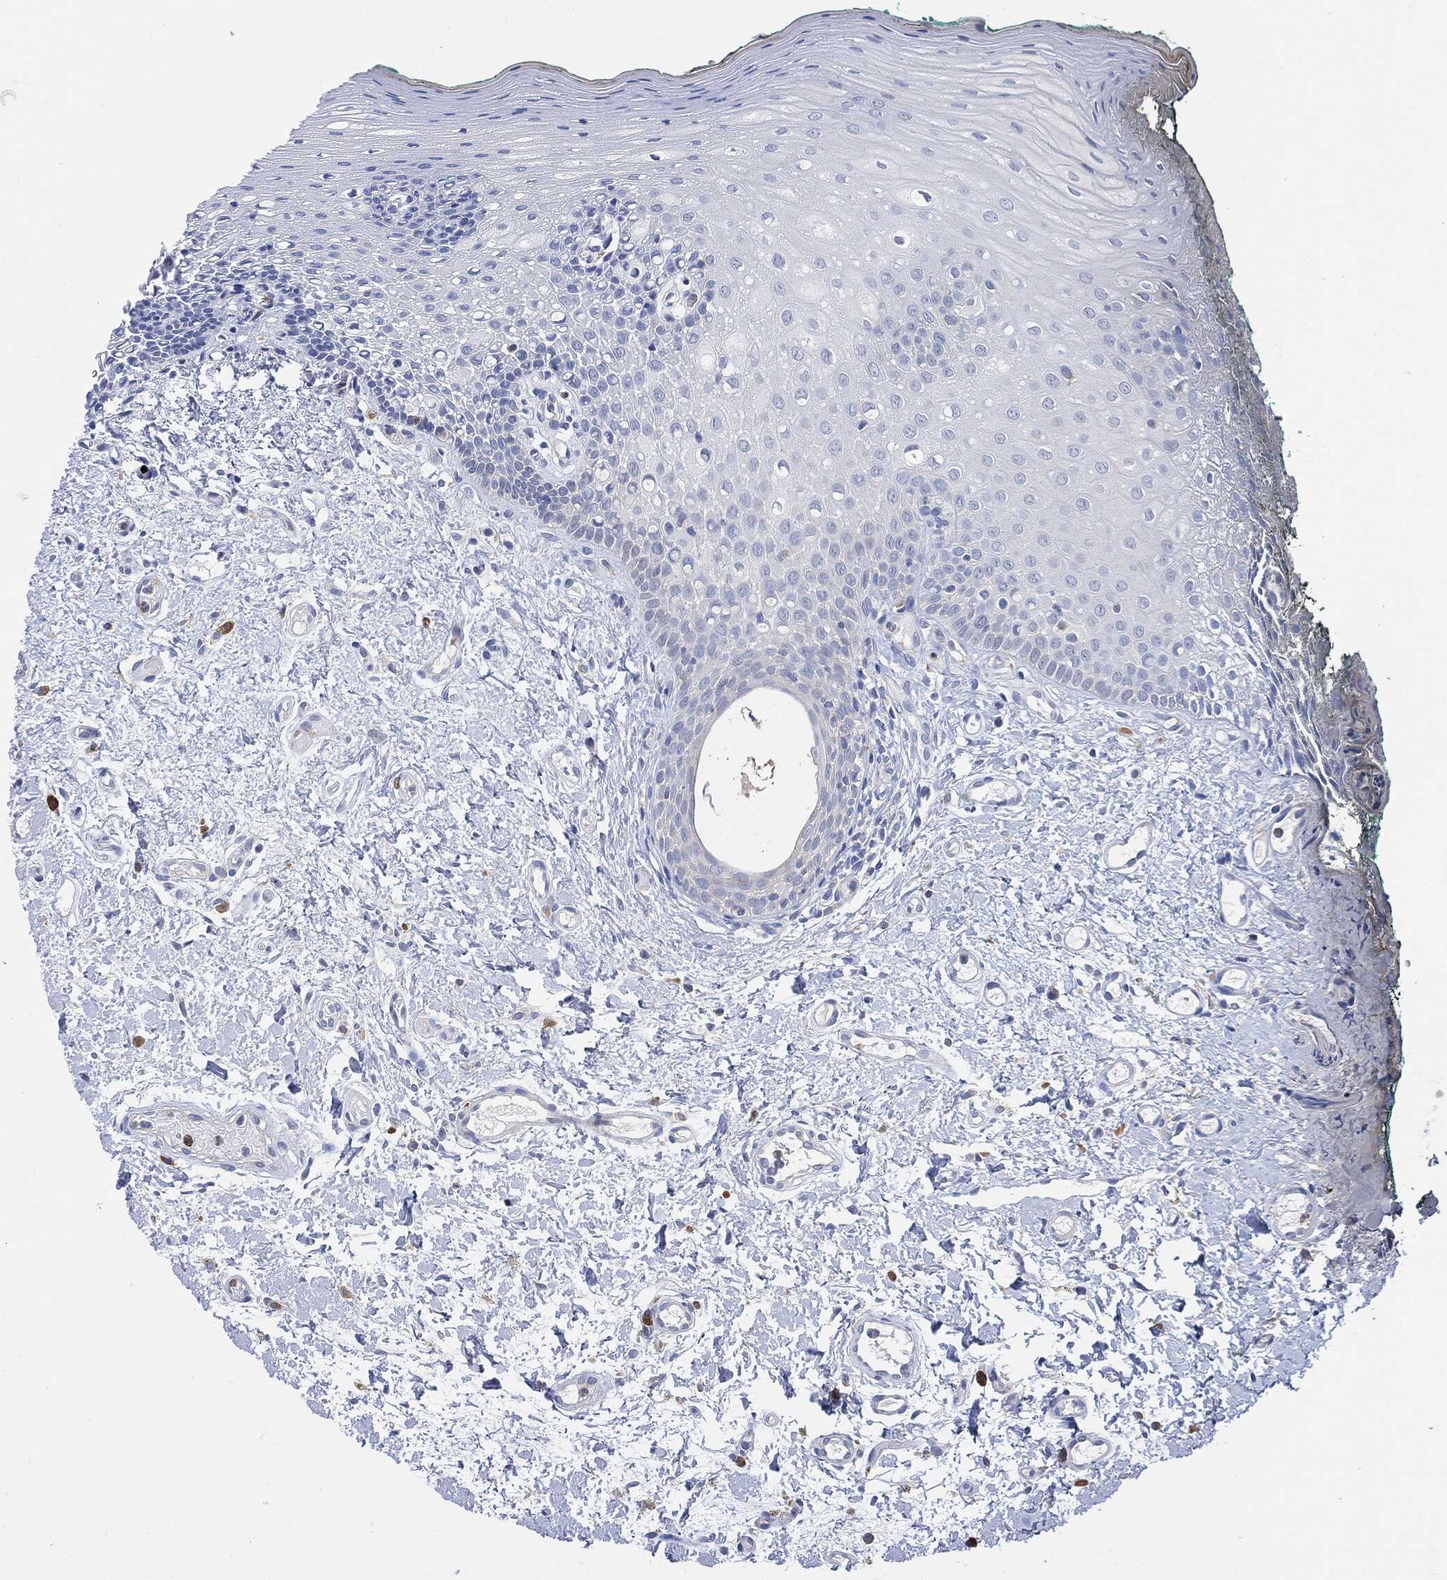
{"staining": {"intensity": "negative", "quantity": "none", "location": "none"}, "tissue": "oral mucosa", "cell_type": "Squamous epithelial cells", "image_type": "normal", "snomed": [{"axis": "morphology", "description": "Normal tissue, NOS"}, {"axis": "topography", "description": "Oral tissue"}], "caption": "The photomicrograph exhibits no significant staining in squamous epithelial cells of oral mucosa.", "gene": "VSIG4", "patient": {"sex": "female", "age": 83}}